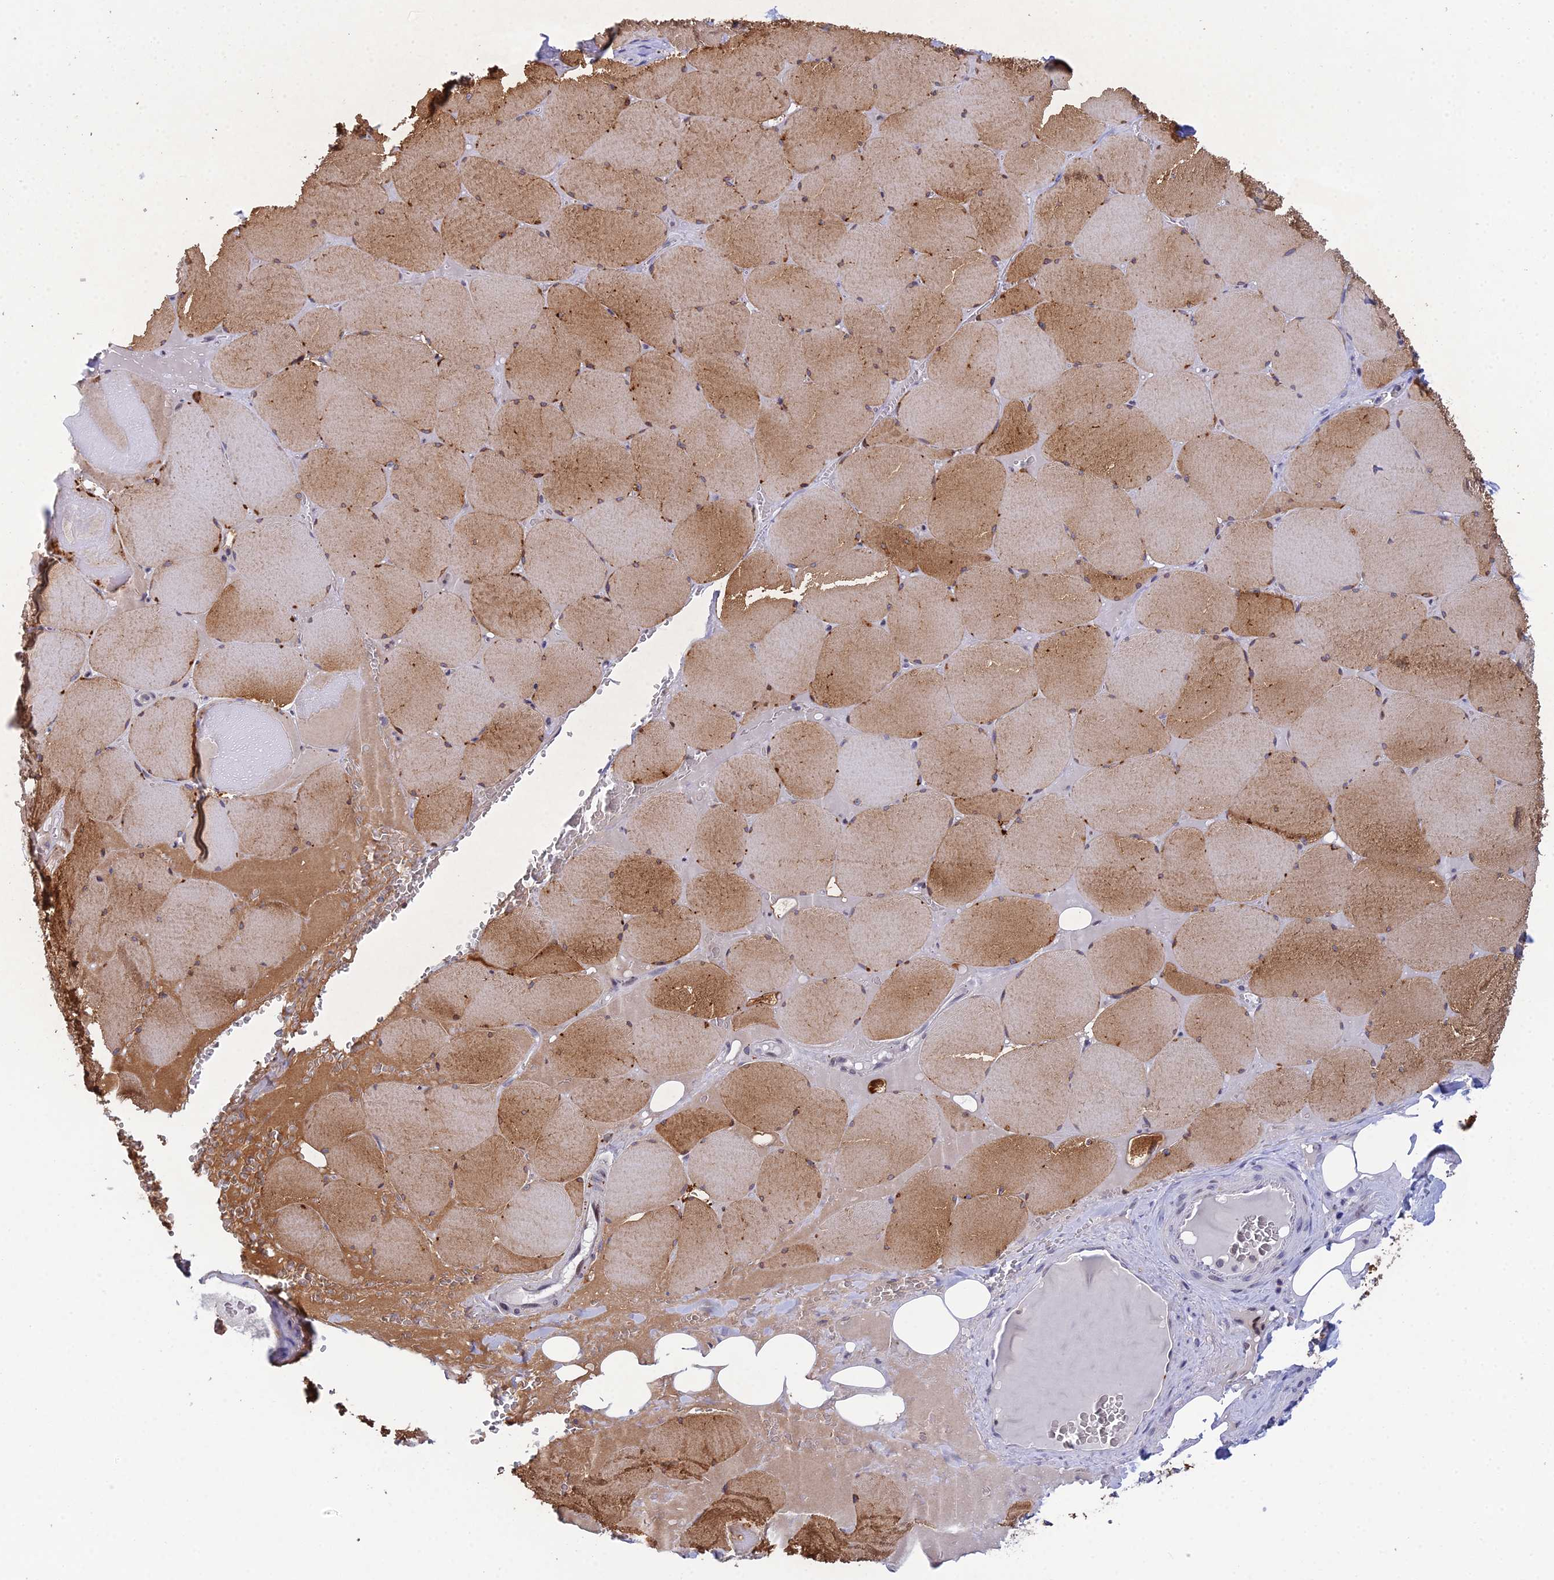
{"staining": {"intensity": "moderate", "quantity": ">75%", "location": "cytoplasmic/membranous"}, "tissue": "skeletal muscle", "cell_type": "Myocytes", "image_type": "normal", "snomed": [{"axis": "morphology", "description": "Normal tissue, NOS"}, {"axis": "topography", "description": "Skeletal muscle"}, {"axis": "topography", "description": "Head-Neck"}], "caption": "Immunohistochemistry (IHC) staining of normal skeletal muscle, which exhibits medium levels of moderate cytoplasmic/membranous expression in approximately >75% of myocytes indicating moderate cytoplasmic/membranous protein positivity. The staining was performed using DAB (brown) for protein detection and nuclei were counterstained in hematoxylin (blue).", "gene": "ELOA2", "patient": {"sex": "male", "age": 66}}